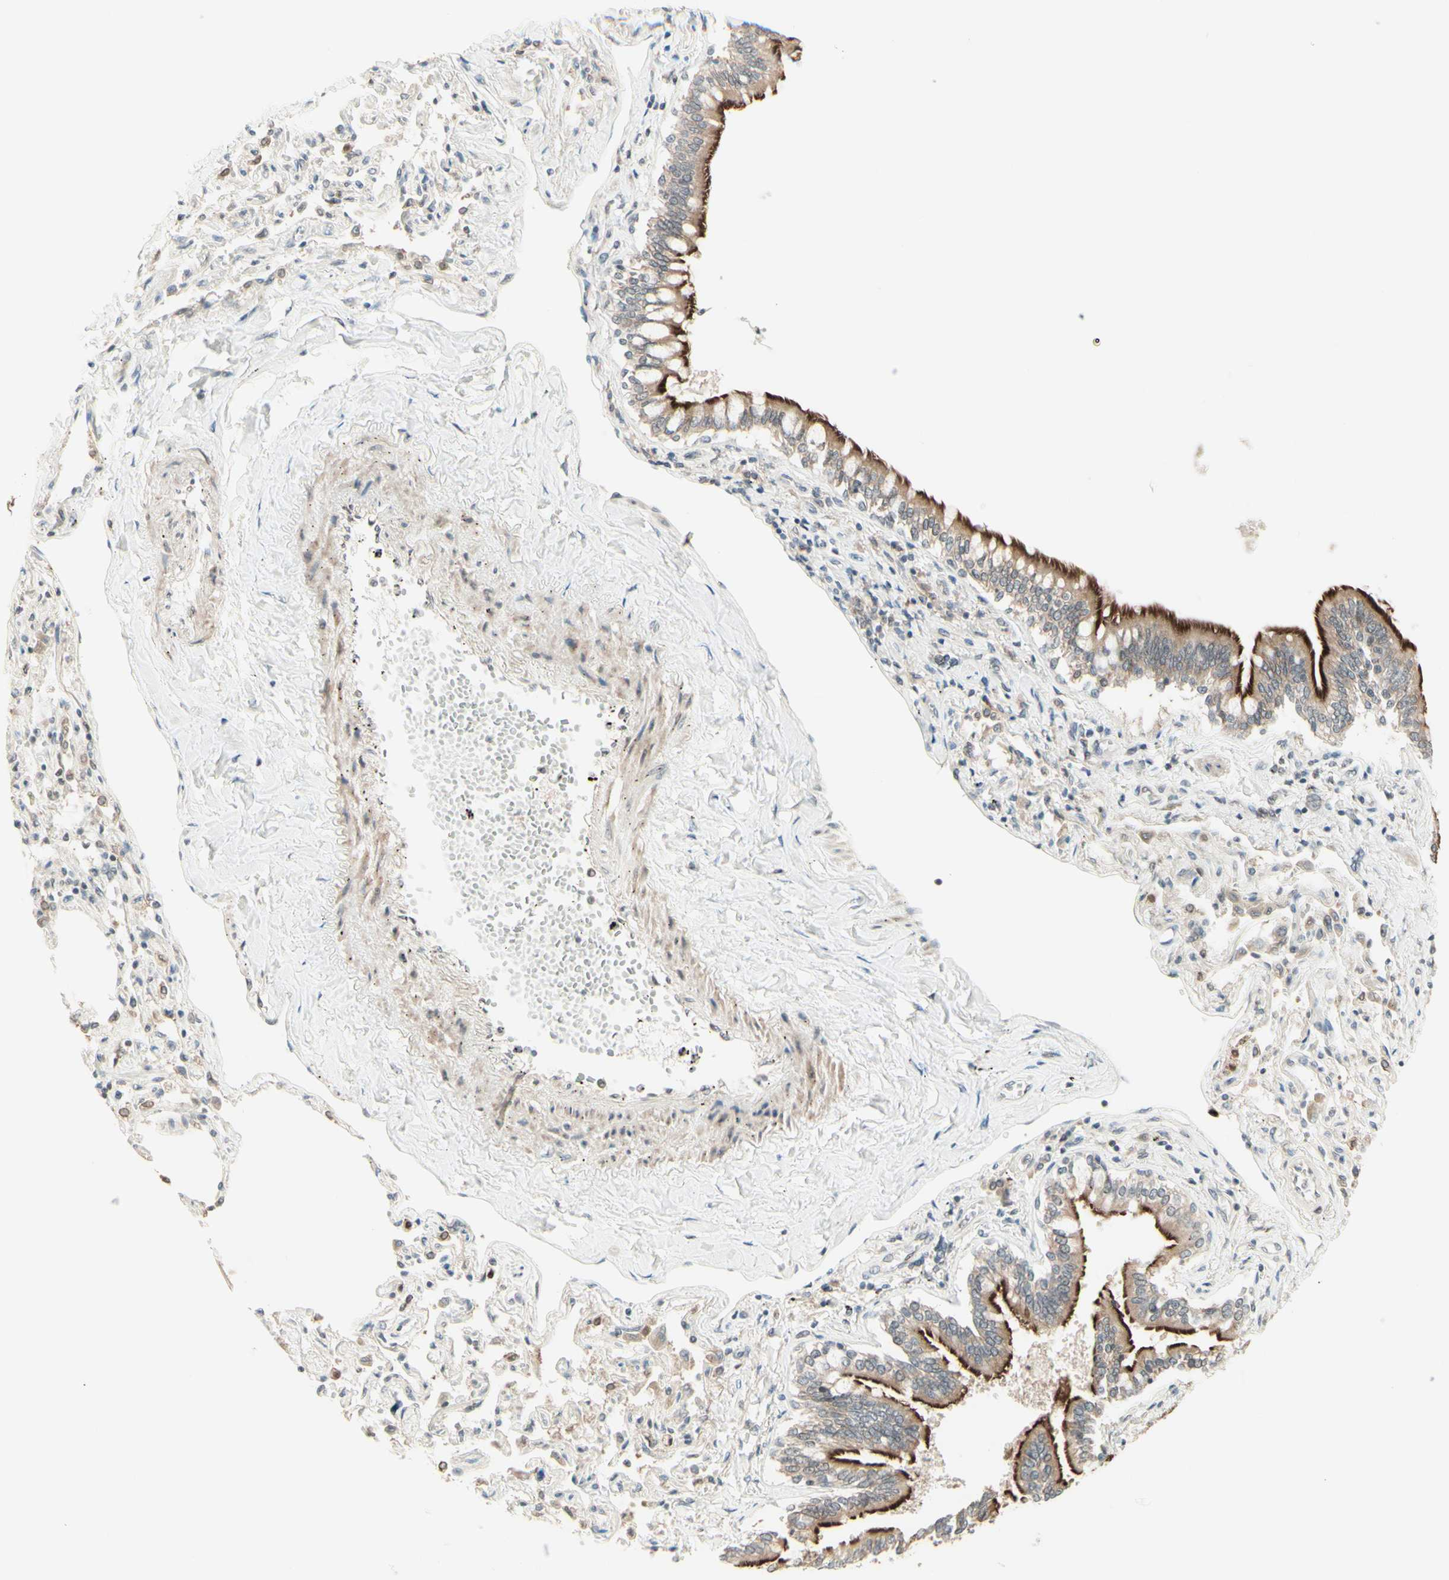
{"staining": {"intensity": "strong", "quantity": ">75%", "location": "cytoplasmic/membranous"}, "tissue": "bronchus", "cell_type": "Respiratory epithelial cells", "image_type": "normal", "snomed": [{"axis": "morphology", "description": "Normal tissue, NOS"}, {"axis": "topography", "description": "Bronchus"}, {"axis": "topography", "description": "Lung"}], "caption": "Immunohistochemistry micrograph of unremarkable human bronchus stained for a protein (brown), which displays high levels of strong cytoplasmic/membranous positivity in approximately >75% of respiratory epithelial cells.", "gene": "ZW10", "patient": {"sex": "male", "age": 64}}